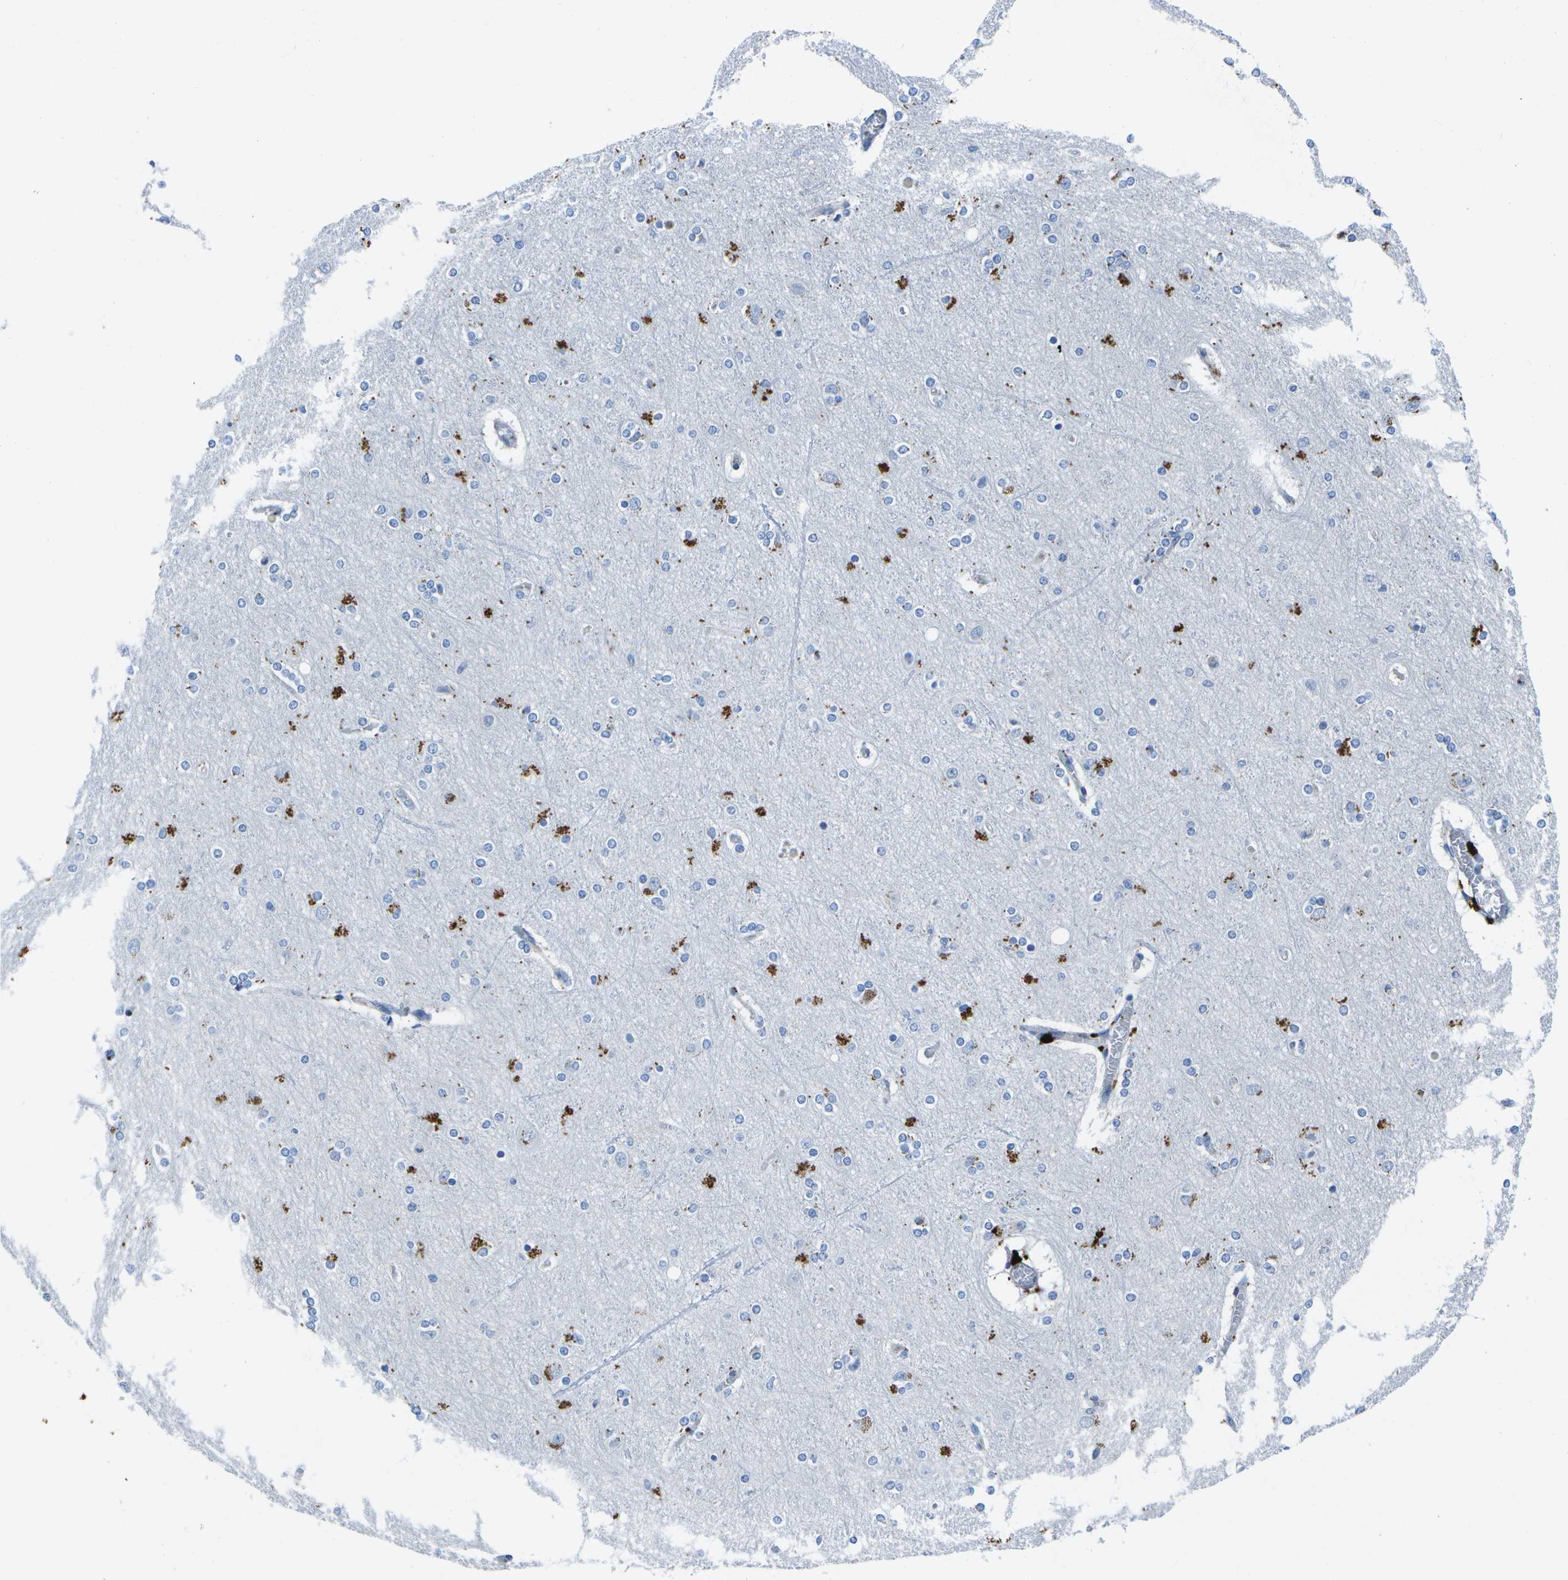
{"staining": {"intensity": "negative", "quantity": "none", "location": "none"}, "tissue": "cerebral cortex", "cell_type": "Endothelial cells", "image_type": "normal", "snomed": [{"axis": "morphology", "description": "Normal tissue, NOS"}, {"axis": "topography", "description": "Cerebral cortex"}], "caption": "IHC histopathology image of normal human cerebral cortex stained for a protein (brown), which reveals no staining in endothelial cells.", "gene": "DCT", "patient": {"sex": "female", "age": 54}}